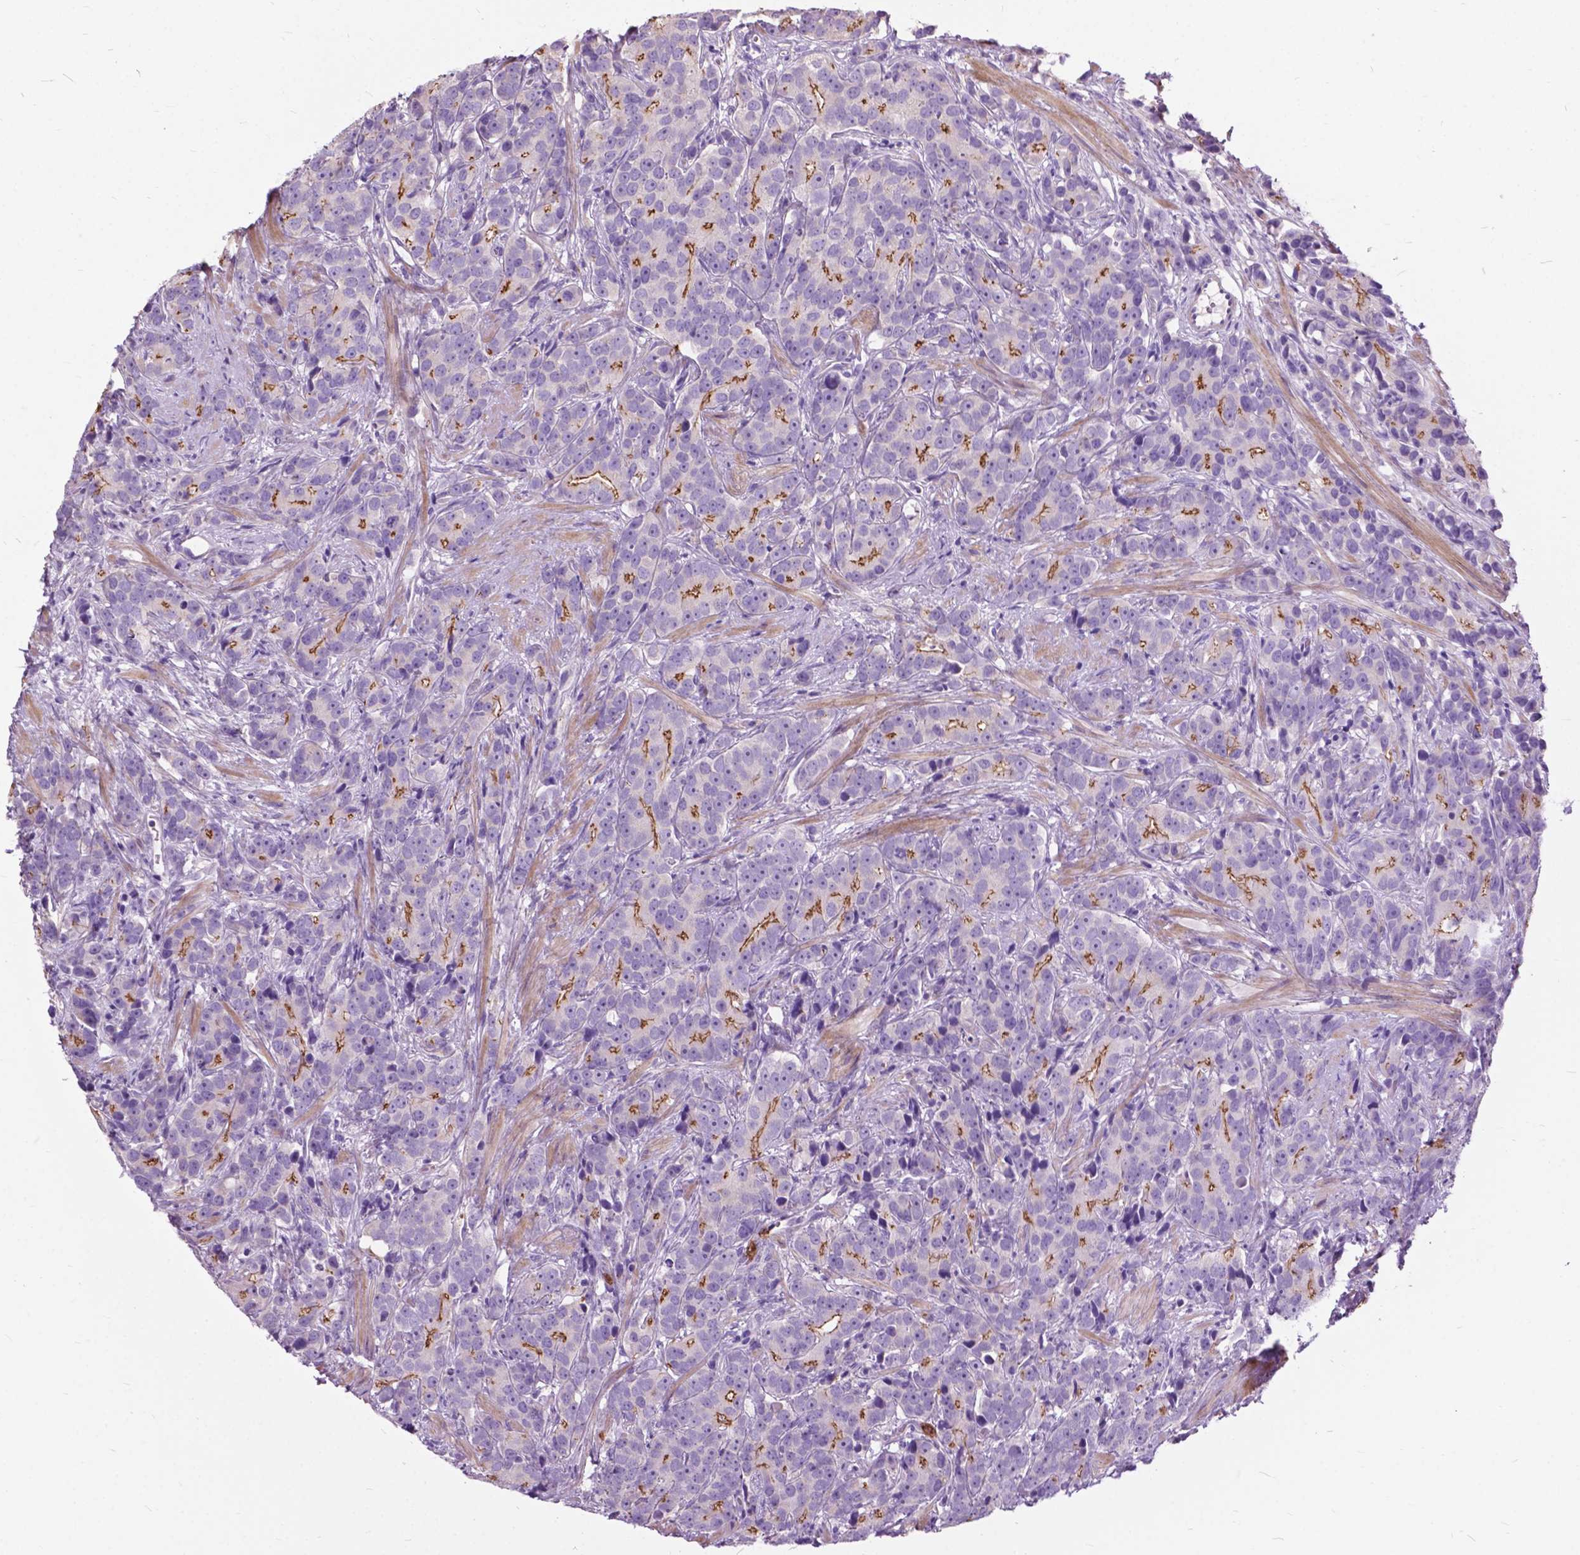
{"staining": {"intensity": "moderate", "quantity": "25%-75%", "location": "cytoplasmic/membranous"}, "tissue": "prostate cancer", "cell_type": "Tumor cells", "image_type": "cancer", "snomed": [{"axis": "morphology", "description": "Adenocarcinoma, High grade"}, {"axis": "topography", "description": "Prostate"}], "caption": "Immunohistochemistry (IHC) (DAB) staining of human prostate high-grade adenocarcinoma shows moderate cytoplasmic/membranous protein staining in about 25%-75% of tumor cells.", "gene": "PRR35", "patient": {"sex": "male", "age": 90}}